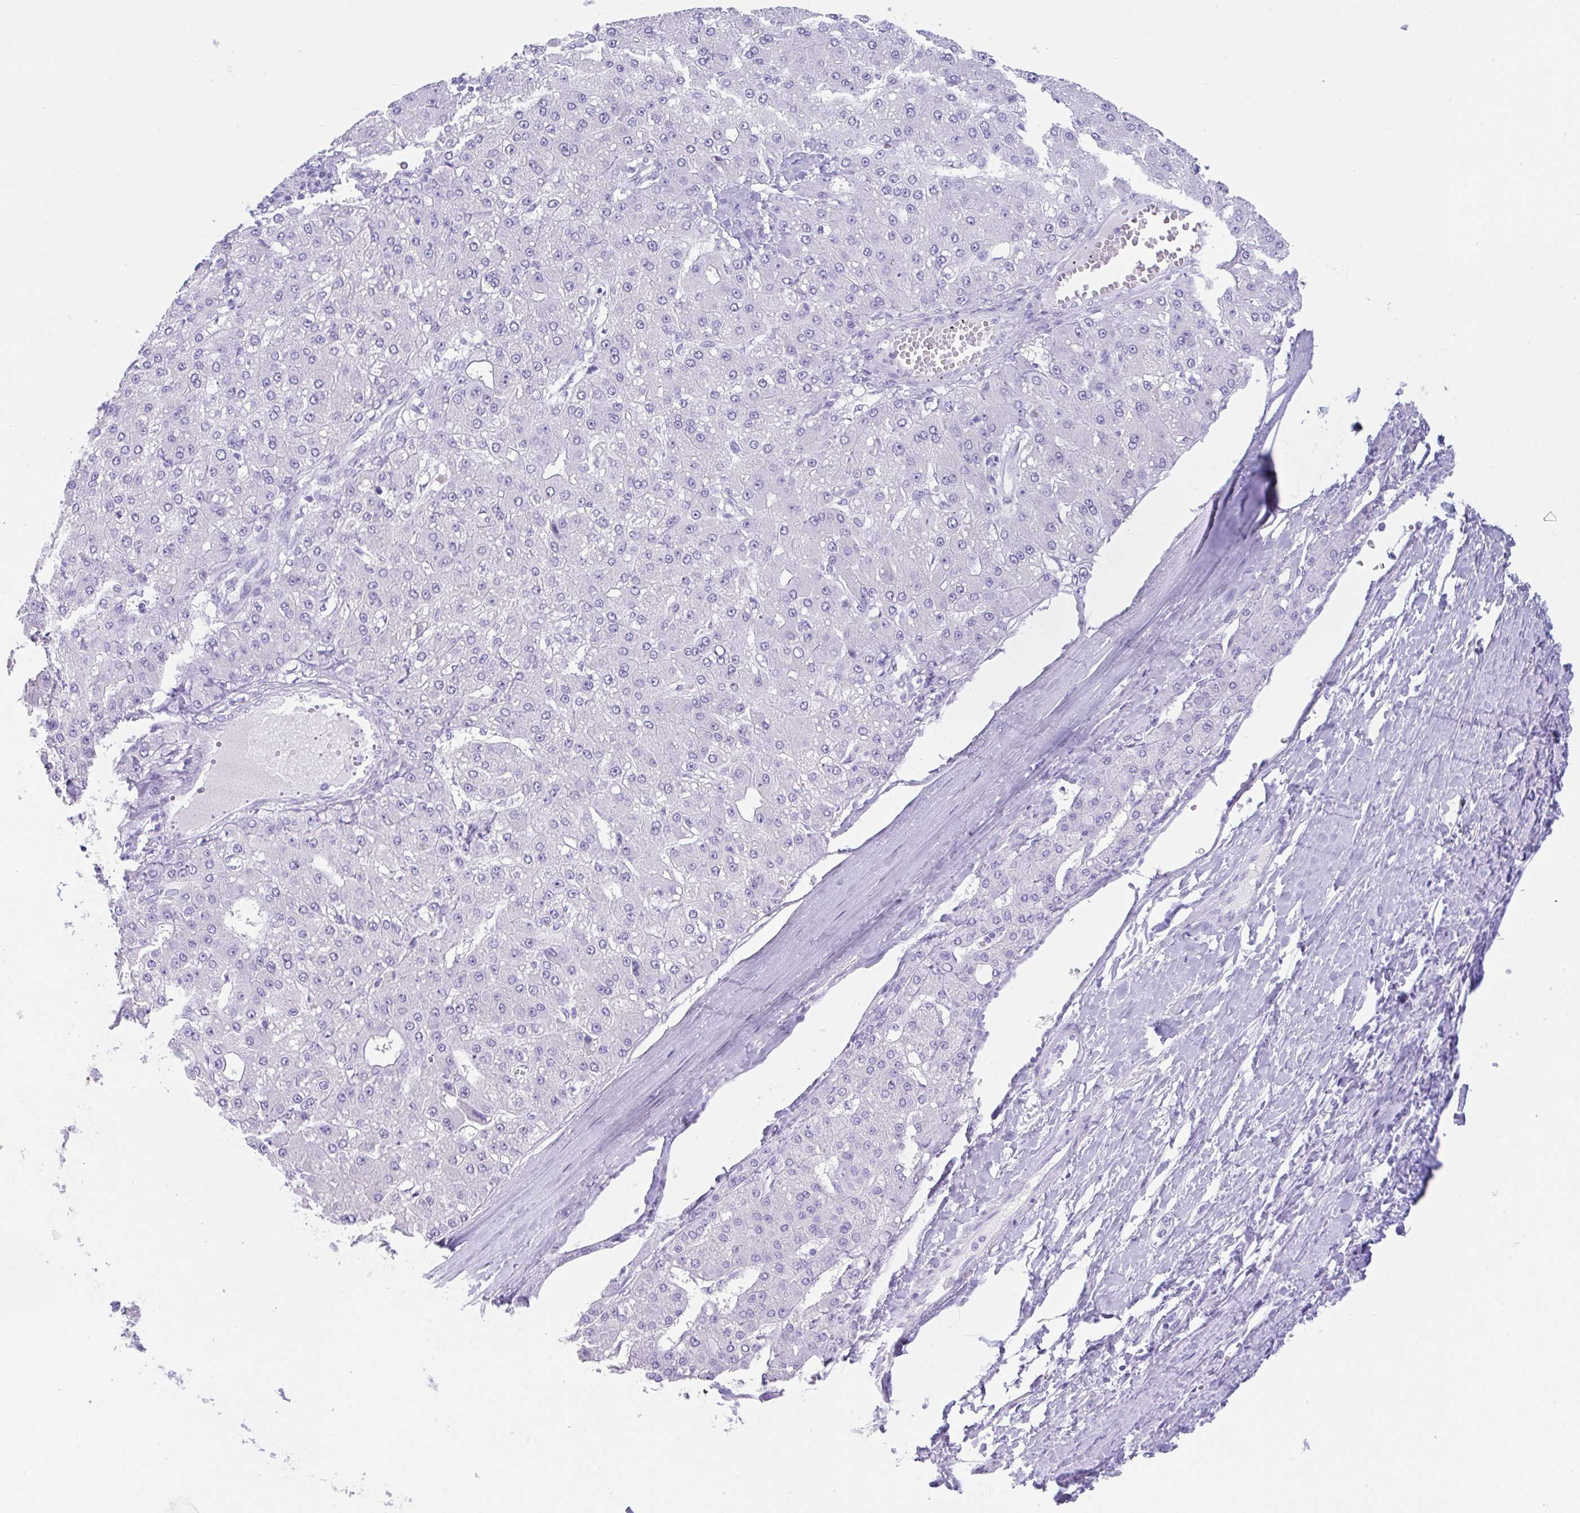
{"staining": {"intensity": "negative", "quantity": "none", "location": "none"}, "tissue": "liver cancer", "cell_type": "Tumor cells", "image_type": "cancer", "snomed": [{"axis": "morphology", "description": "Carcinoma, Hepatocellular, NOS"}, {"axis": "topography", "description": "Liver"}], "caption": "DAB immunohistochemical staining of human liver hepatocellular carcinoma displays no significant staining in tumor cells.", "gene": "CPA1", "patient": {"sex": "male", "age": 67}}